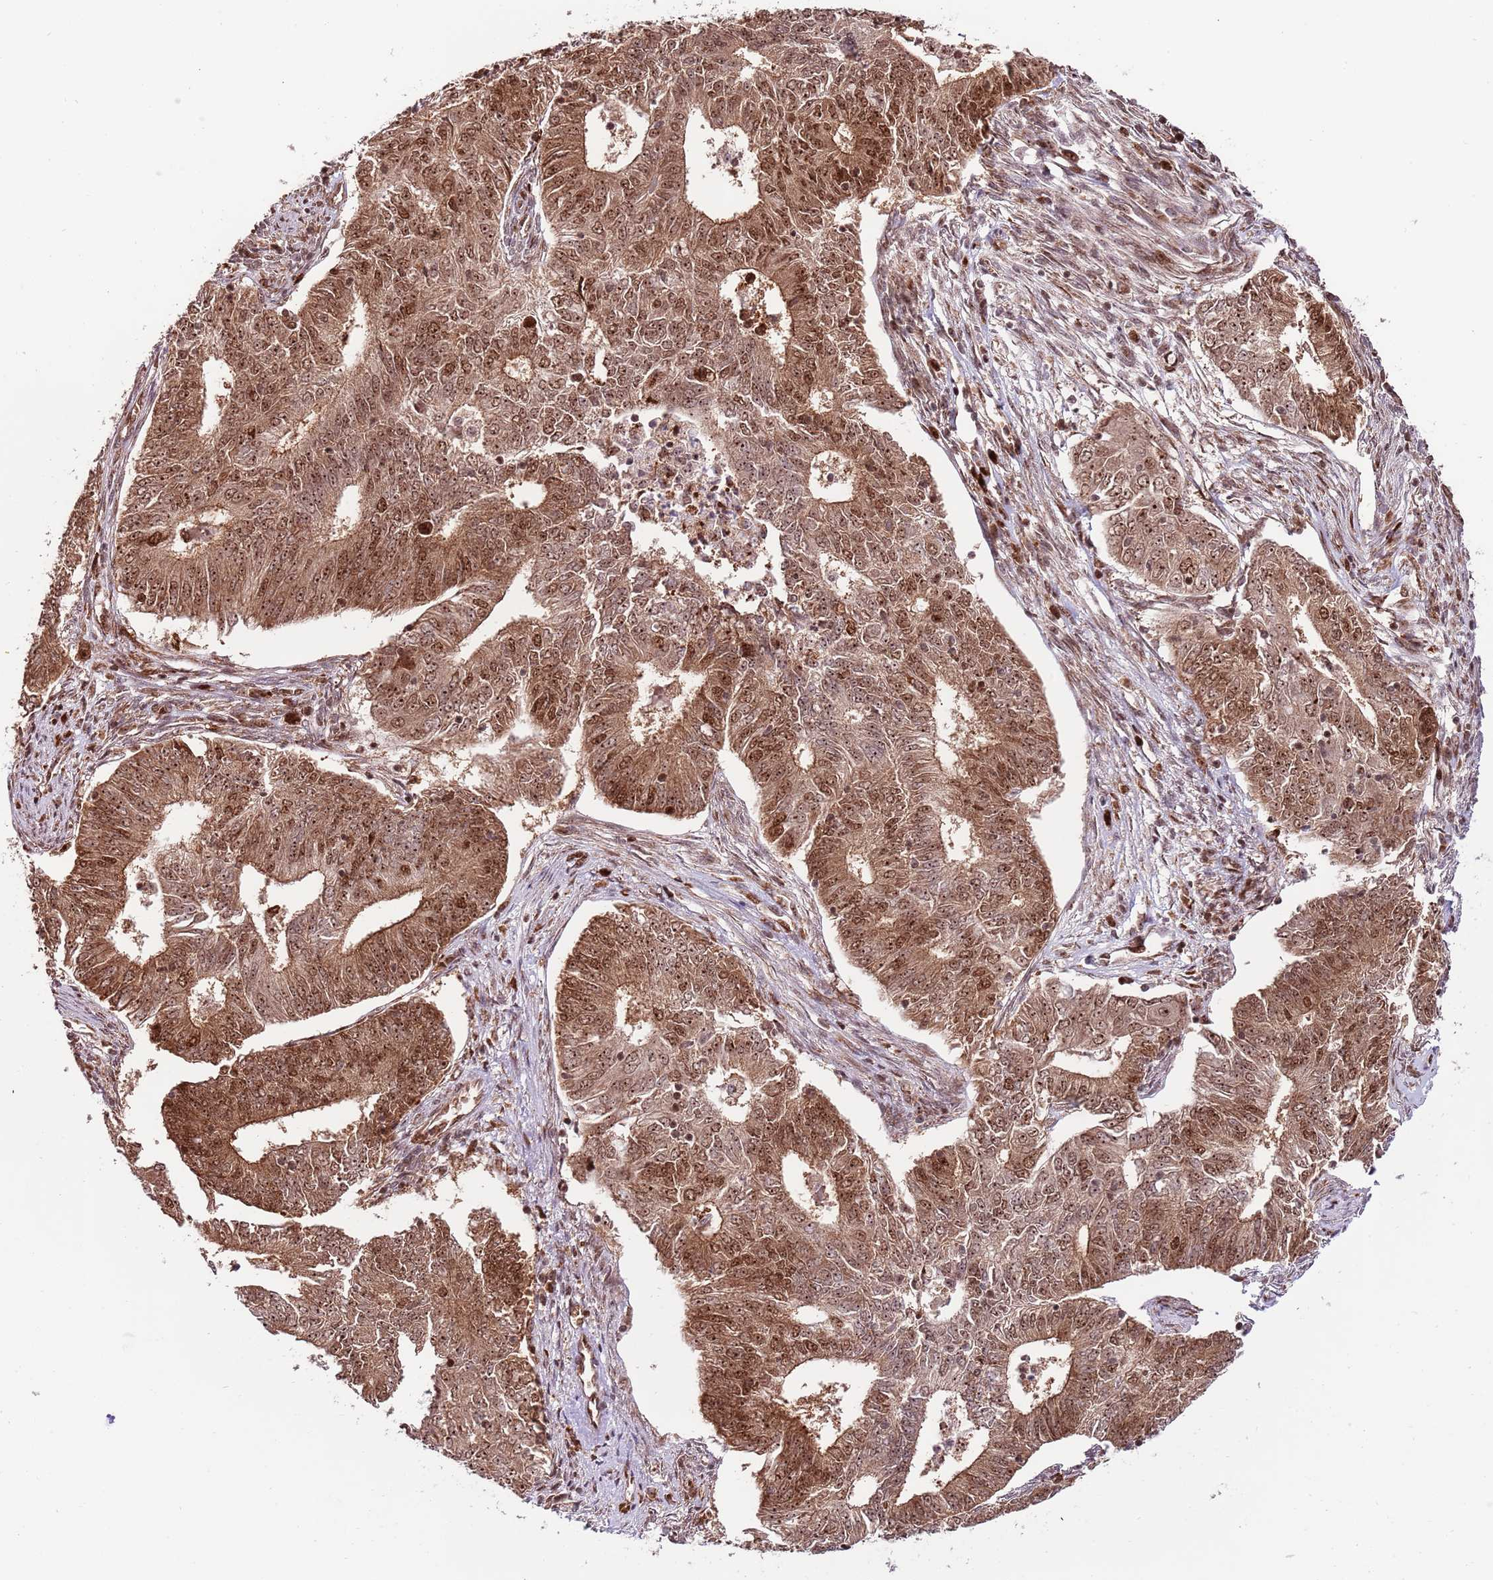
{"staining": {"intensity": "moderate", "quantity": ">75%", "location": "cytoplasmic/membranous,nuclear"}, "tissue": "endometrial cancer", "cell_type": "Tumor cells", "image_type": "cancer", "snomed": [{"axis": "morphology", "description": "Adenocarcinoma, NOS"}, {"axis": "topography", "description": "Endometrium"}], "caption": "Immunohistochemical staining of human adenocarcinoma (endometrial) reveals moderate cytoplasmic/membranous and nuclear protein staining in approximately >75% of tumor cells.", "gene": "RIF1", "patient": {"sex": "female", "age": 62}}